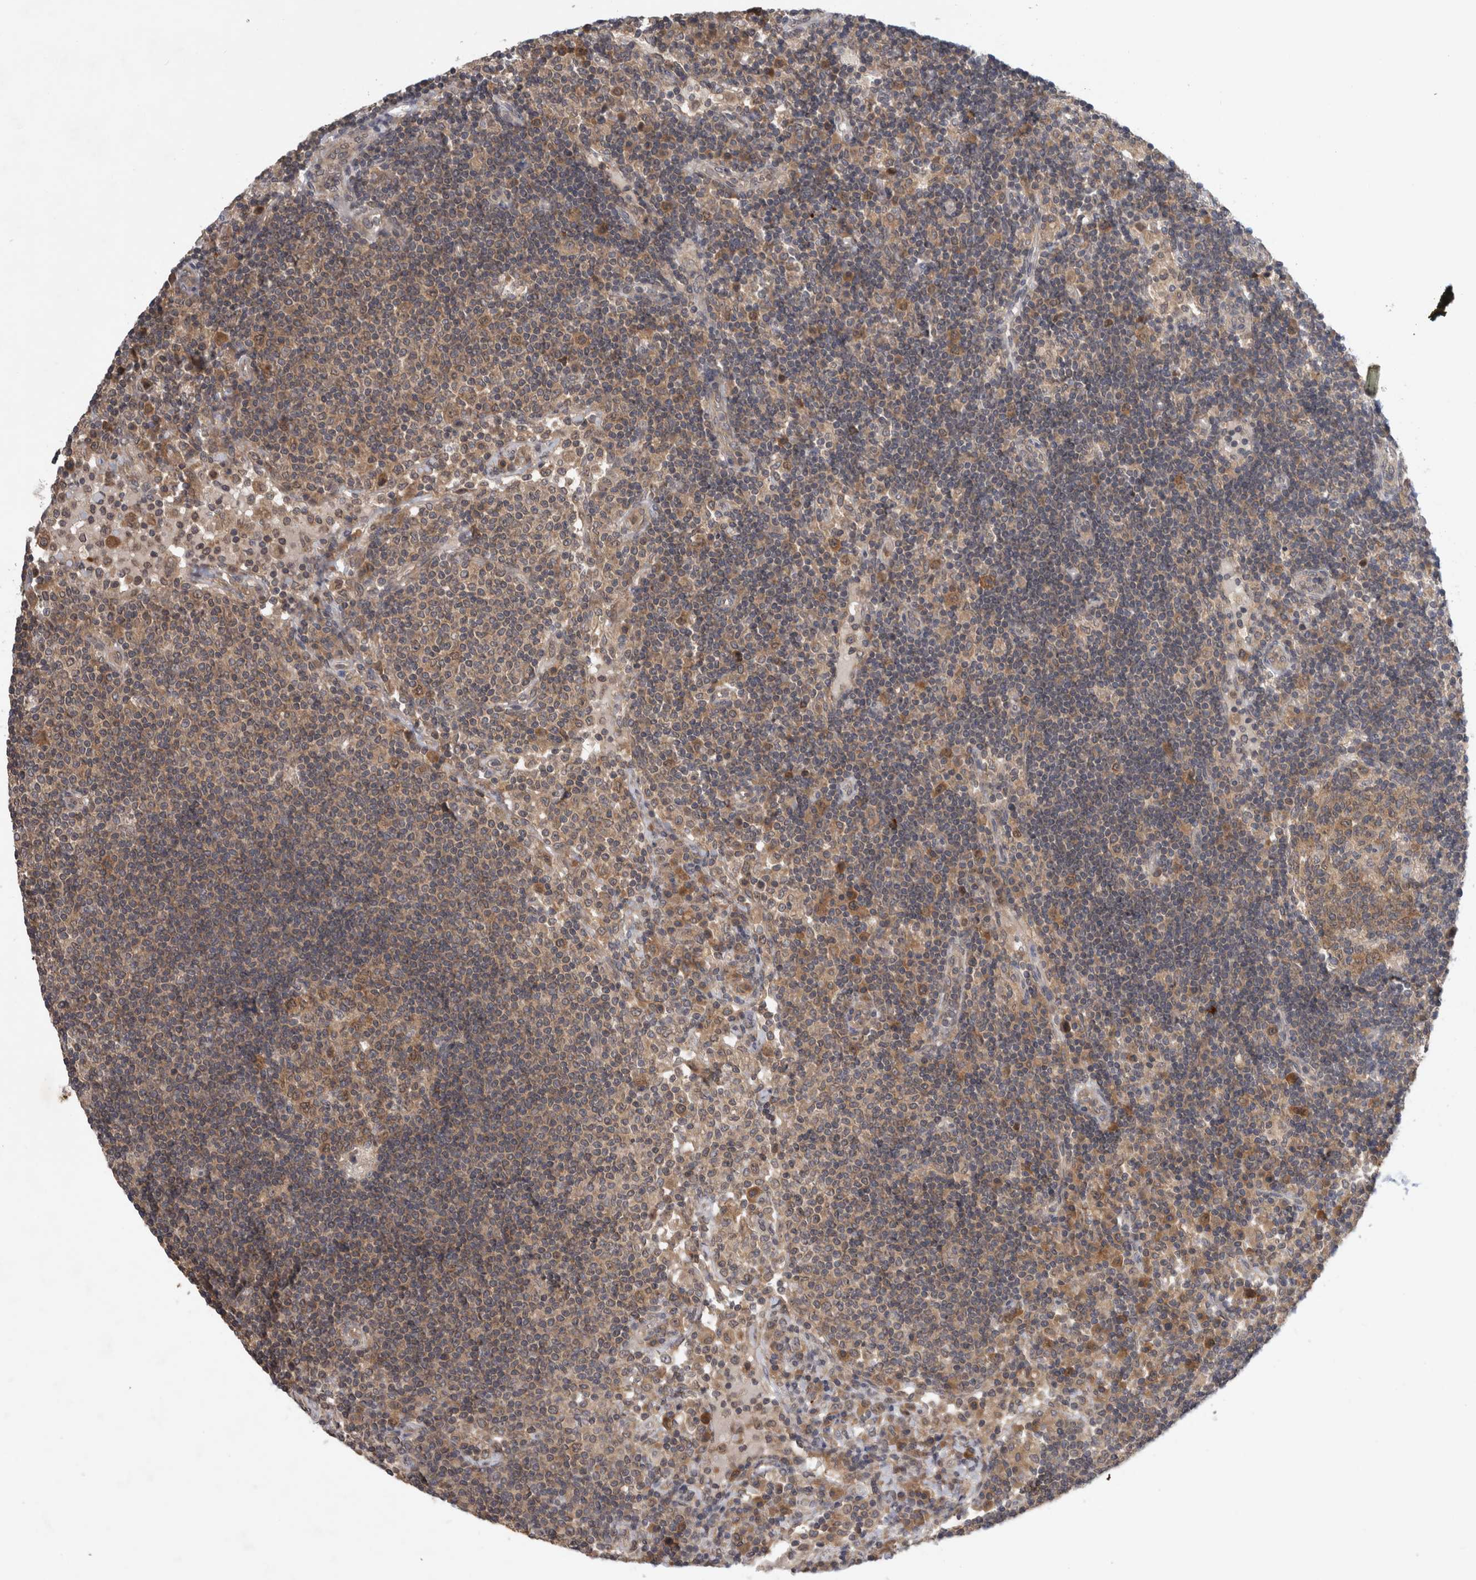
{"staining": {"intensity": "moderate", "quantity": "25%-75%", "location": "cytoplasmic/membranous,nuclear"}, "tissue": "lymph node", "cell_type": "Germinal center cells", "image_type": "normal", "snomed": [{"axis": "morphology", "description": "Normal tissue, NOS"}, {"axis": "topography", "description": "Lymph node"}], "caption": "Protein staining of benign lymph node demonstrates moderate cytoplasmic/membranous,nuclear staining in approximately 25%-75% of germinal center cells.", "gene": "AASDHPPT", "patient": {"sex": "female", "age": 53}}